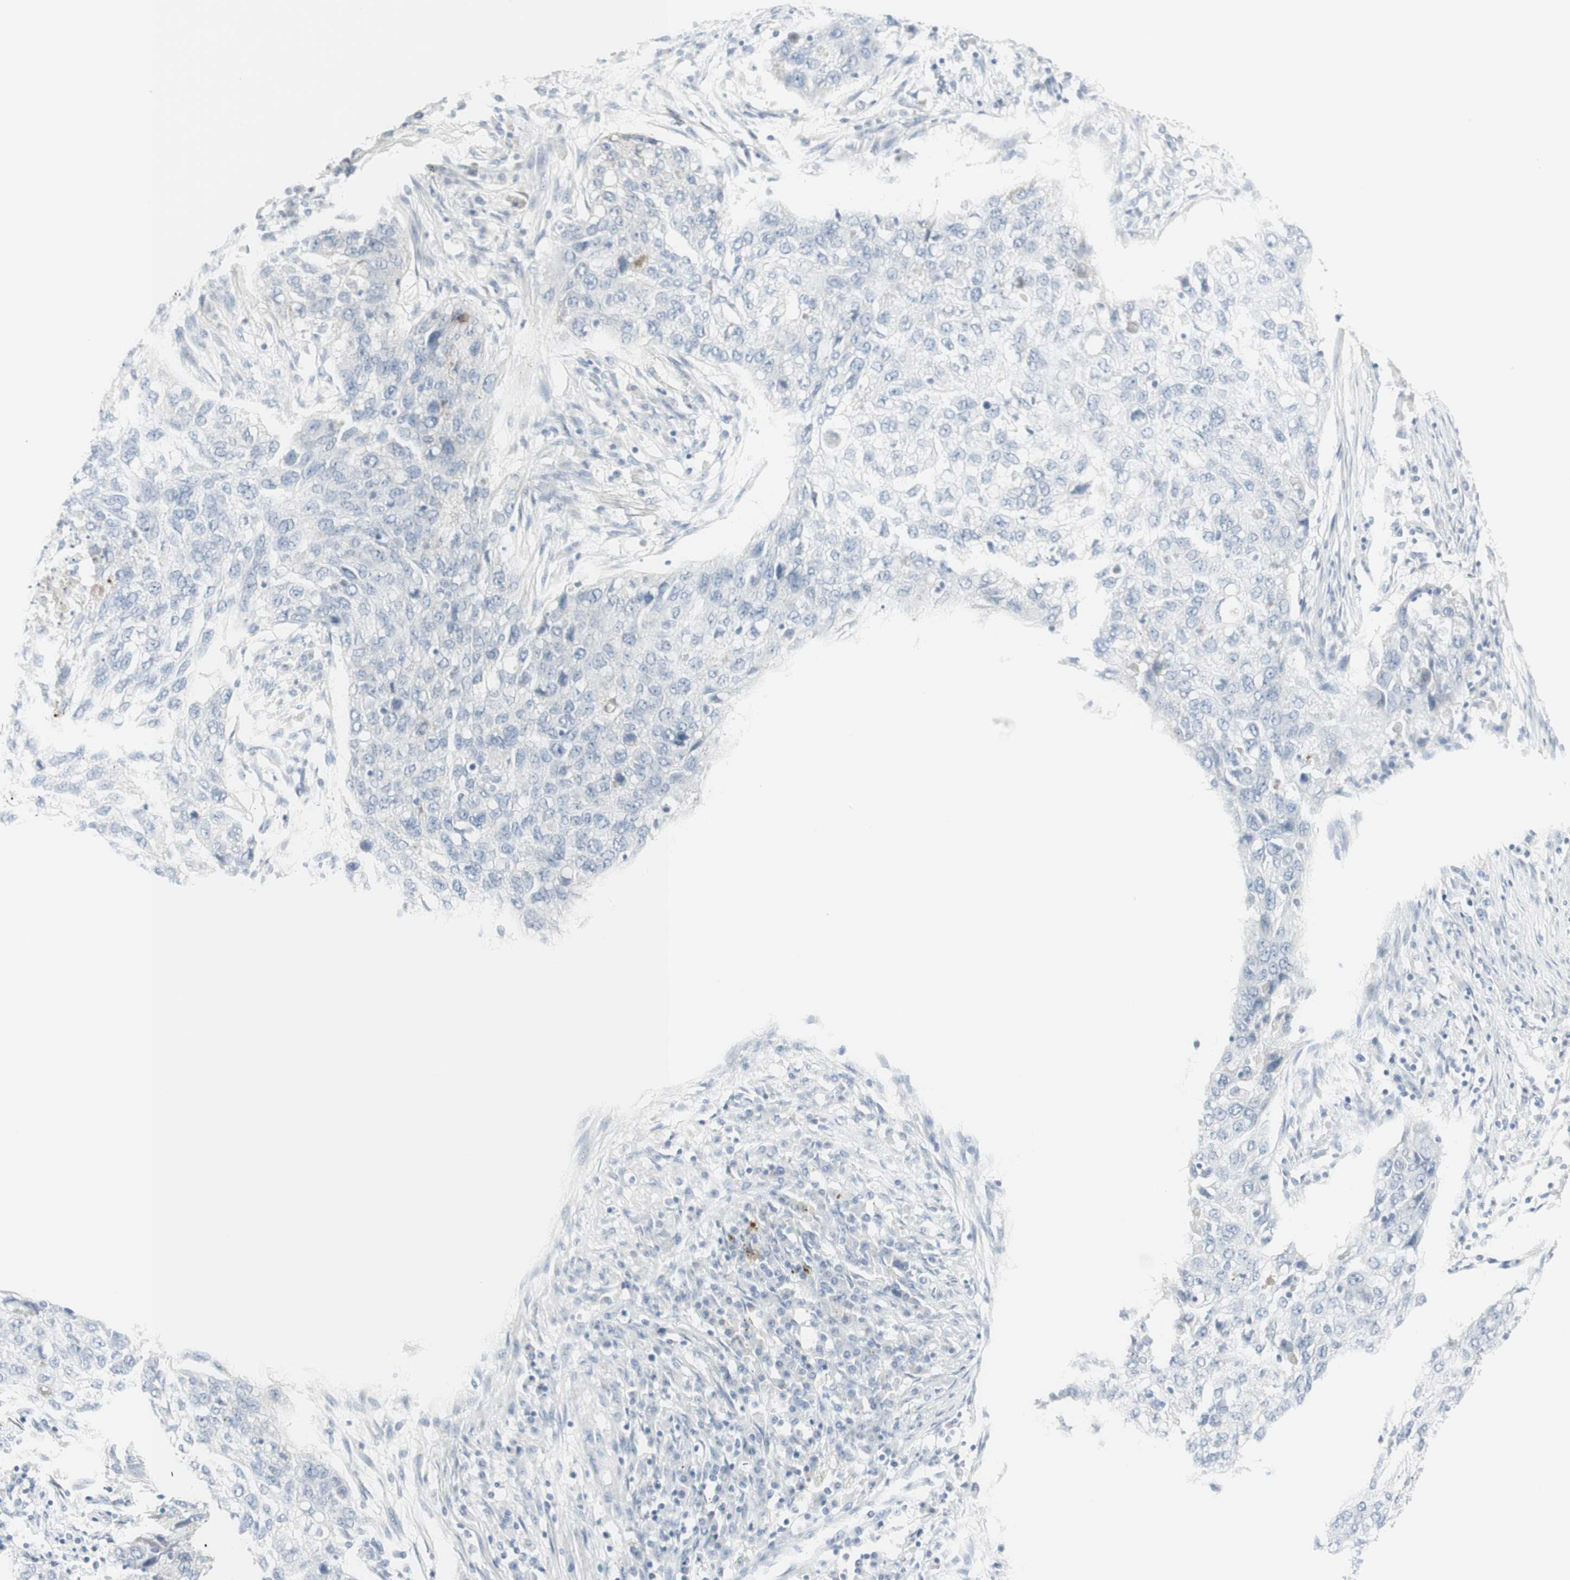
{"staining": {"intensity": "negative", "quantity": "none", "location": "none"}, "tissue": "lung cancer", "cell_type": "Tumor cells", "image_type": "cancer", "snomed": [{"axis": "morphology", "description": "Squamous cell carcinoma, NOS"}, {"axis": "topography", "description": "Lung"}], "caption": "Tumor cells are negative for brown protein staining in squamous cell carcinoma (lung). (Stains: DAB IHC with hematoxylin counter stain, Microscopy: brightfield microscopy at high magnification).", "gene": "MDK", "patient": {"sex": "female", "age": 63}}